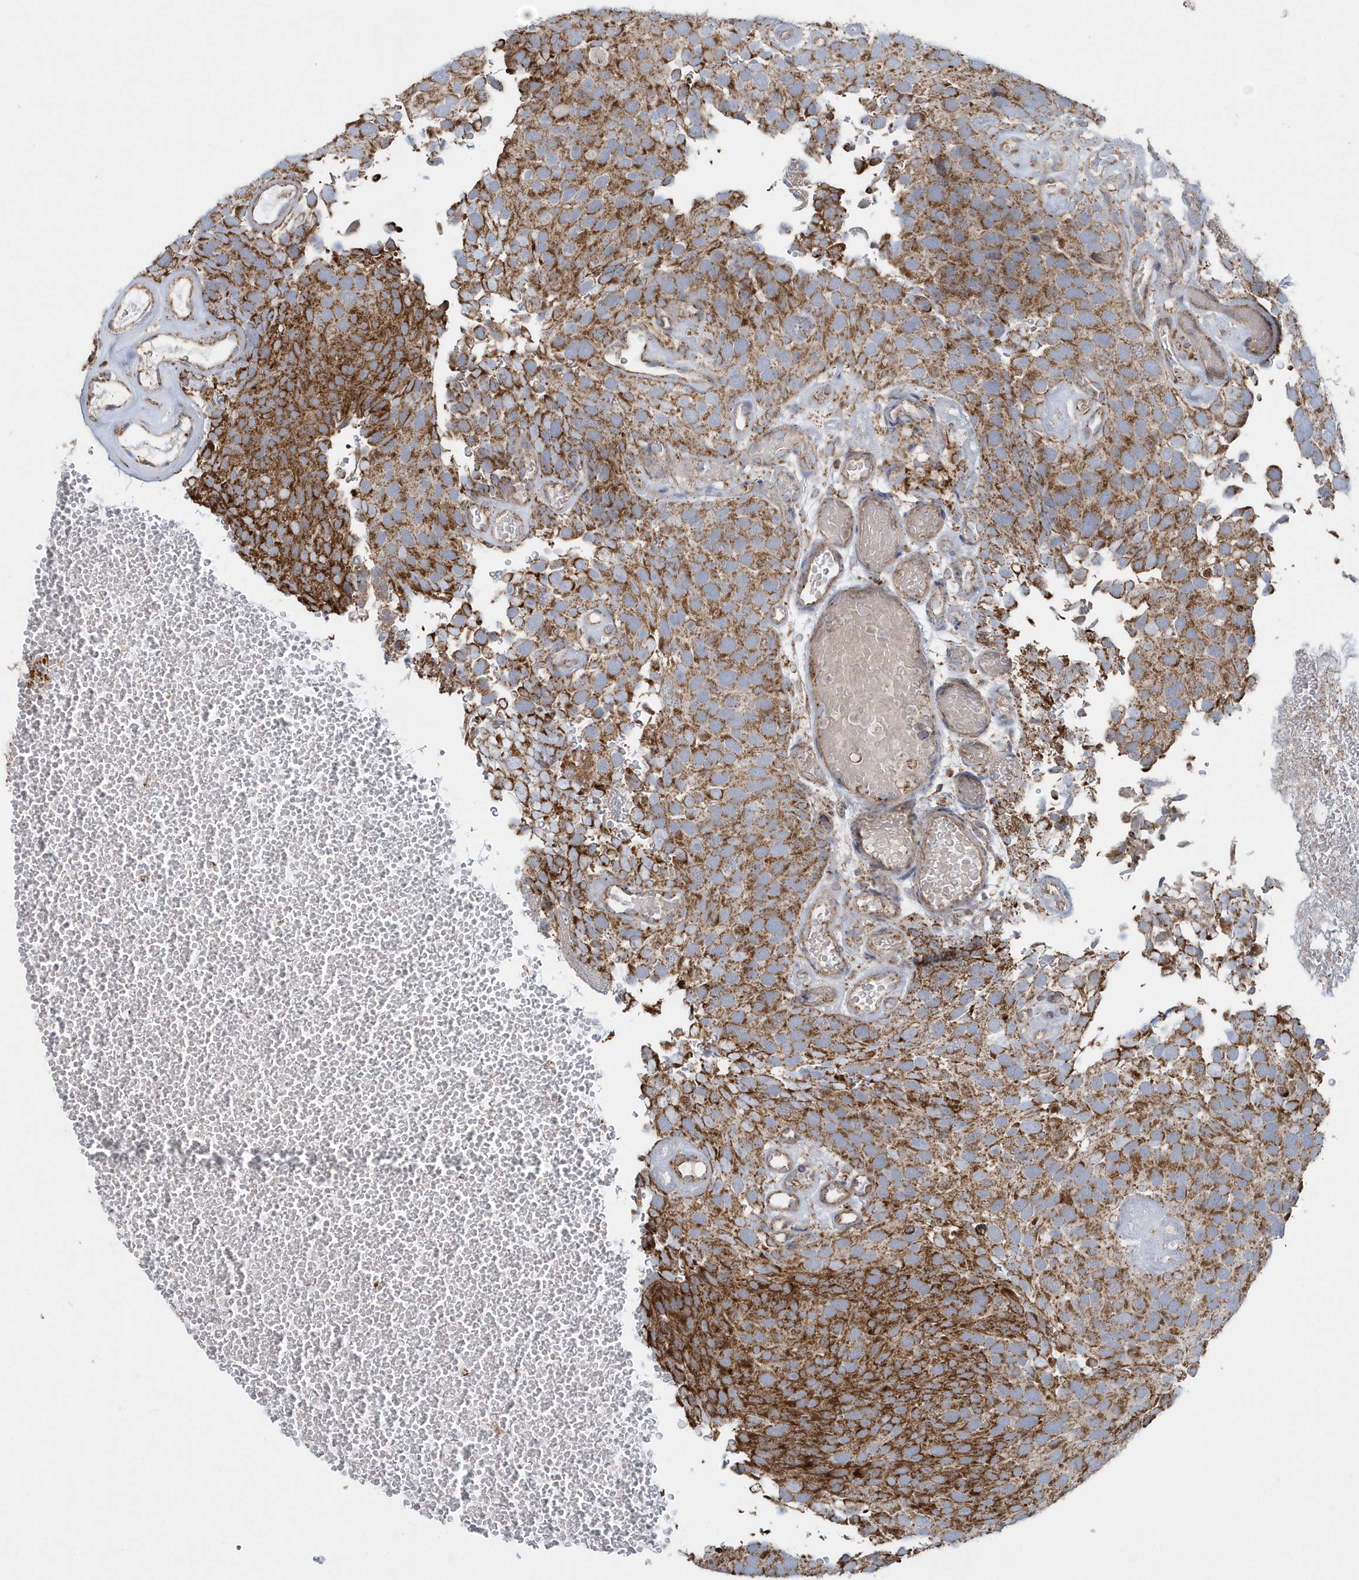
{"staining": {"intensity": "strong", "quantity": ">75%", "location": "cytoplasmic/membranous"}, "tissue": "urothelial cancer", "cell_type": "Tumor cells", "image_type": "cancer", "snomed": [{"axis": "morphology", "description": "Urothelial carcinoma, Low grade"}, {"axis": "topography", "description": "Urinary bladder"}], "caption": "Tumor cells reveal strong cytoplasmic/membranous expression in about >75% of cells in low-grade urothelial carcinoma.", "gene": "PPP1R7", "patient": {"sex": "male", "age": 78}}